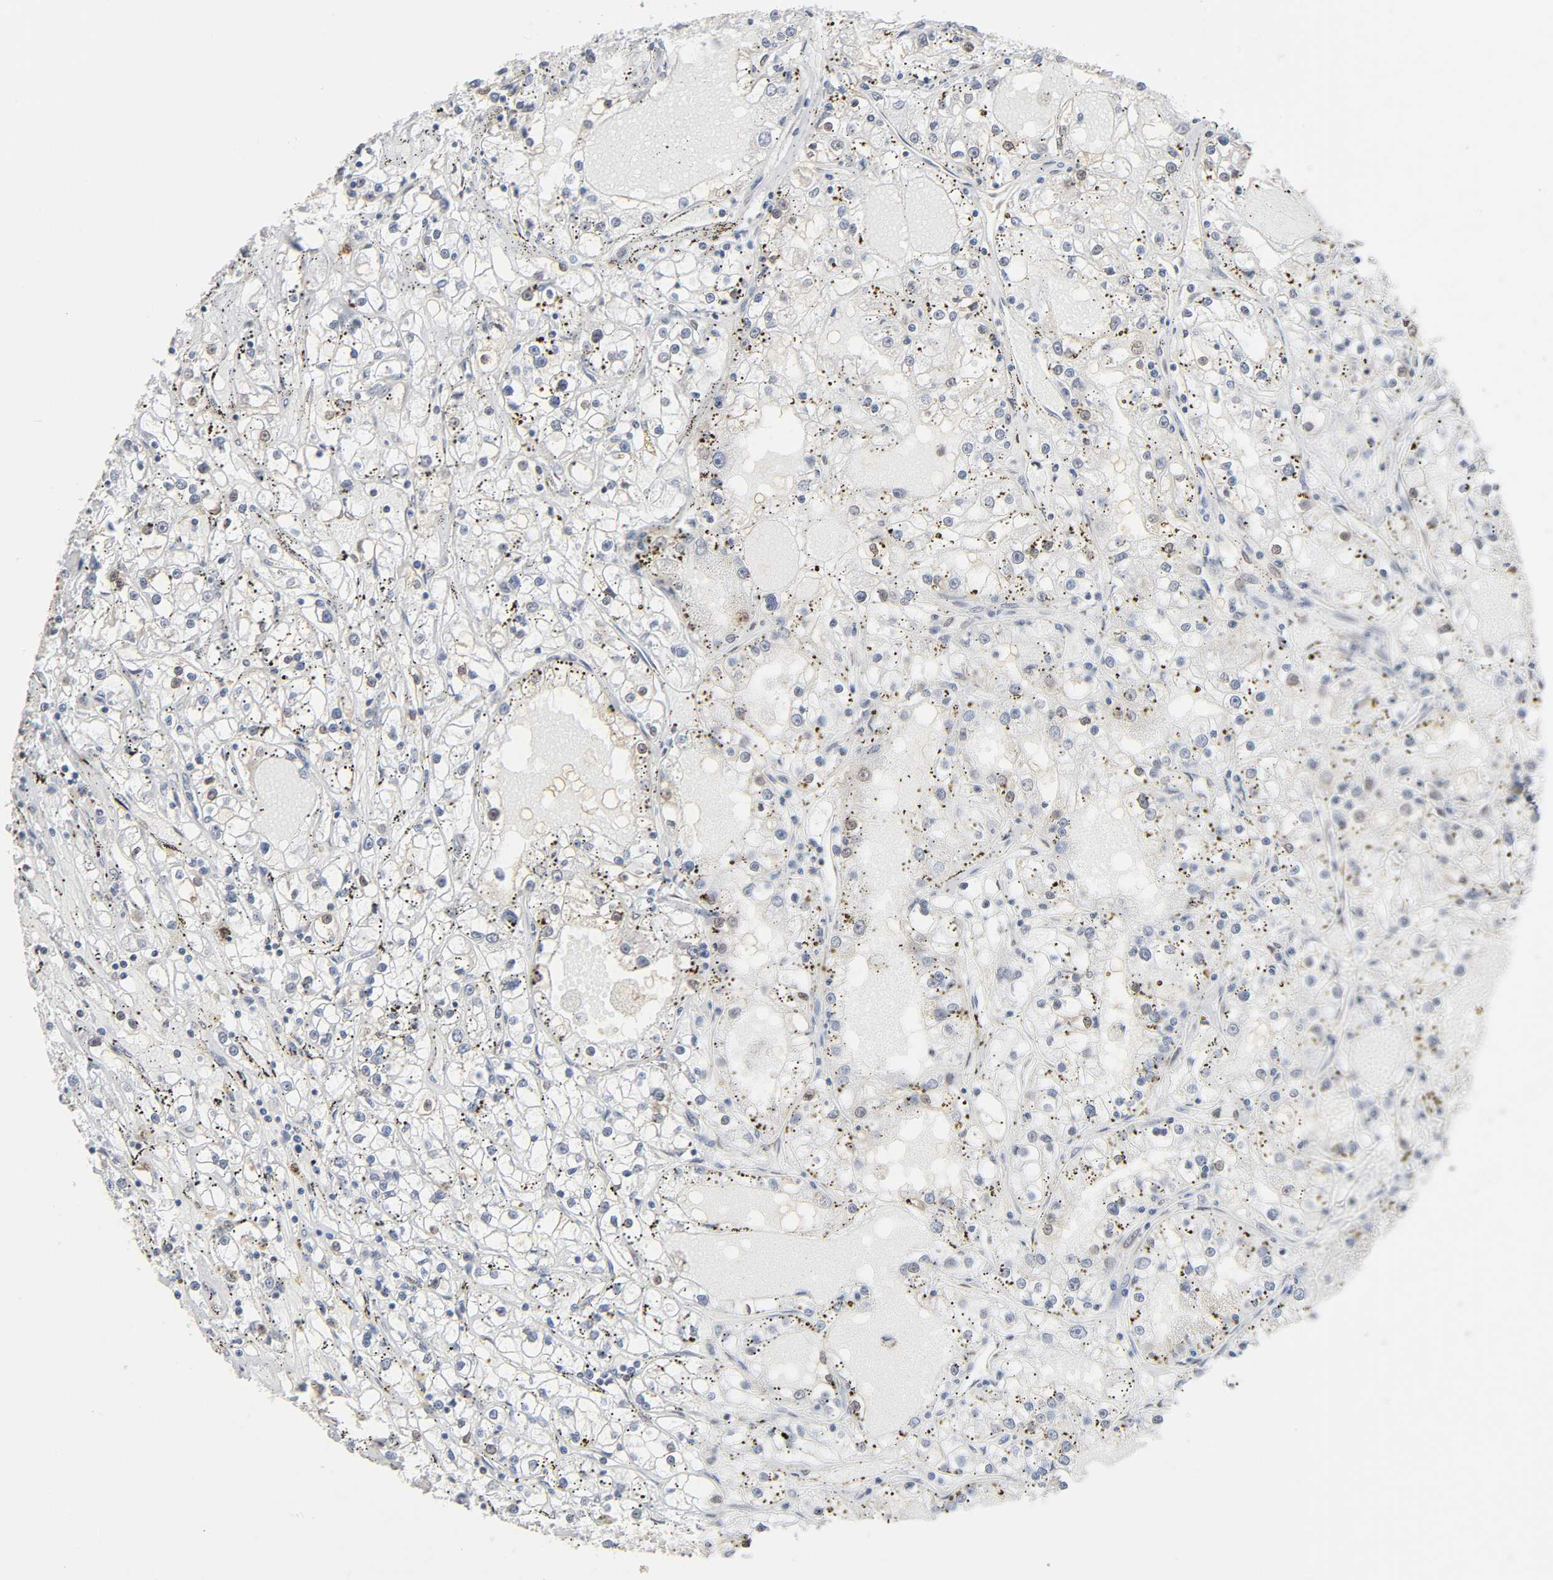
{"staining": {"intensity": "weak", "quantity": "<25%", "location": "nuclear"}, "tissue": "renal cancer", "cell_type": "Tumor cells", "image_type": "cancer", "snomed": [{"axis": "morphology", "description": "Adenocarcinoma, NOS"}, {"axis": "topography", "description": "Kidney"}], "caption": "Immunohistochemistry (IHC) image of neoplastic tissue: human renal cancer stained with DAB (3,3'-diaminobenzidine) shows no significant protein expression in tumor cells. The staining was performed using DAB to visualize the protein expression in brown, while the nuclei were stained in blue with hematoxylin (Magnification: 20x).", "gene": "SUMO1", "patient": {"sex": "male", "age": 56}}